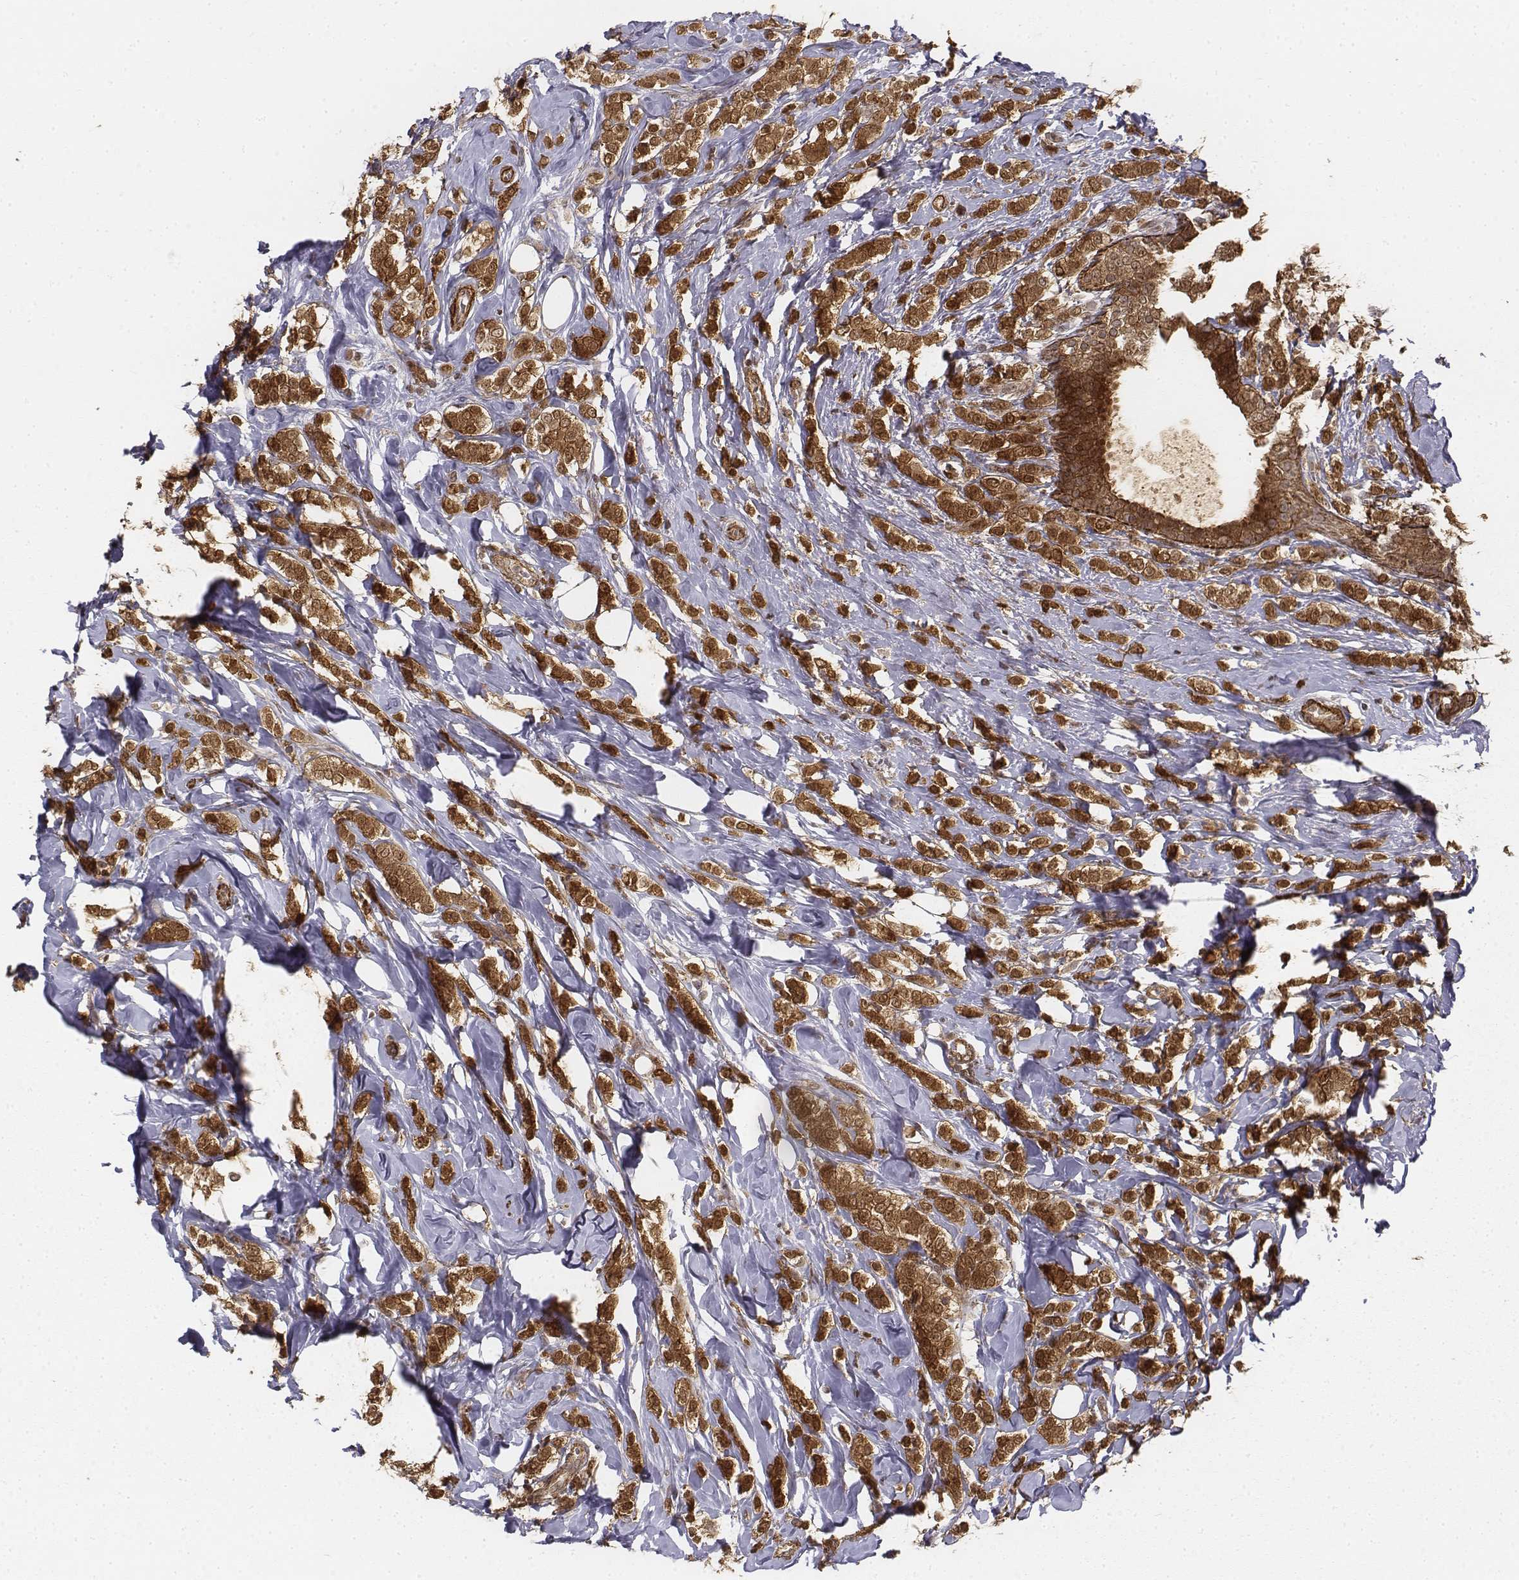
{"staining": {"intensity": "moderate", "quantity": ">75%", "location": "cytoplasmic/membranous,nuclear"}, "tissue": "breast cancer", "cell_type": "Tumor cells", "image_type": "cancer", "snomed": [{"axis": "morphology", "description": "Lobular carcinoma"}, {"axis": "topography", "description": "Breast"}], "caption": "A high-resolution histopathology image shows immunohistochemistry (IHC) staining of breast cancer, which displays moderate cytoplasmic/membranous and nuclear positivity in approximately >75% of tumor cells.", "gene": "ZFYVE19", "patient": {"sex": "female", "age": 49}}